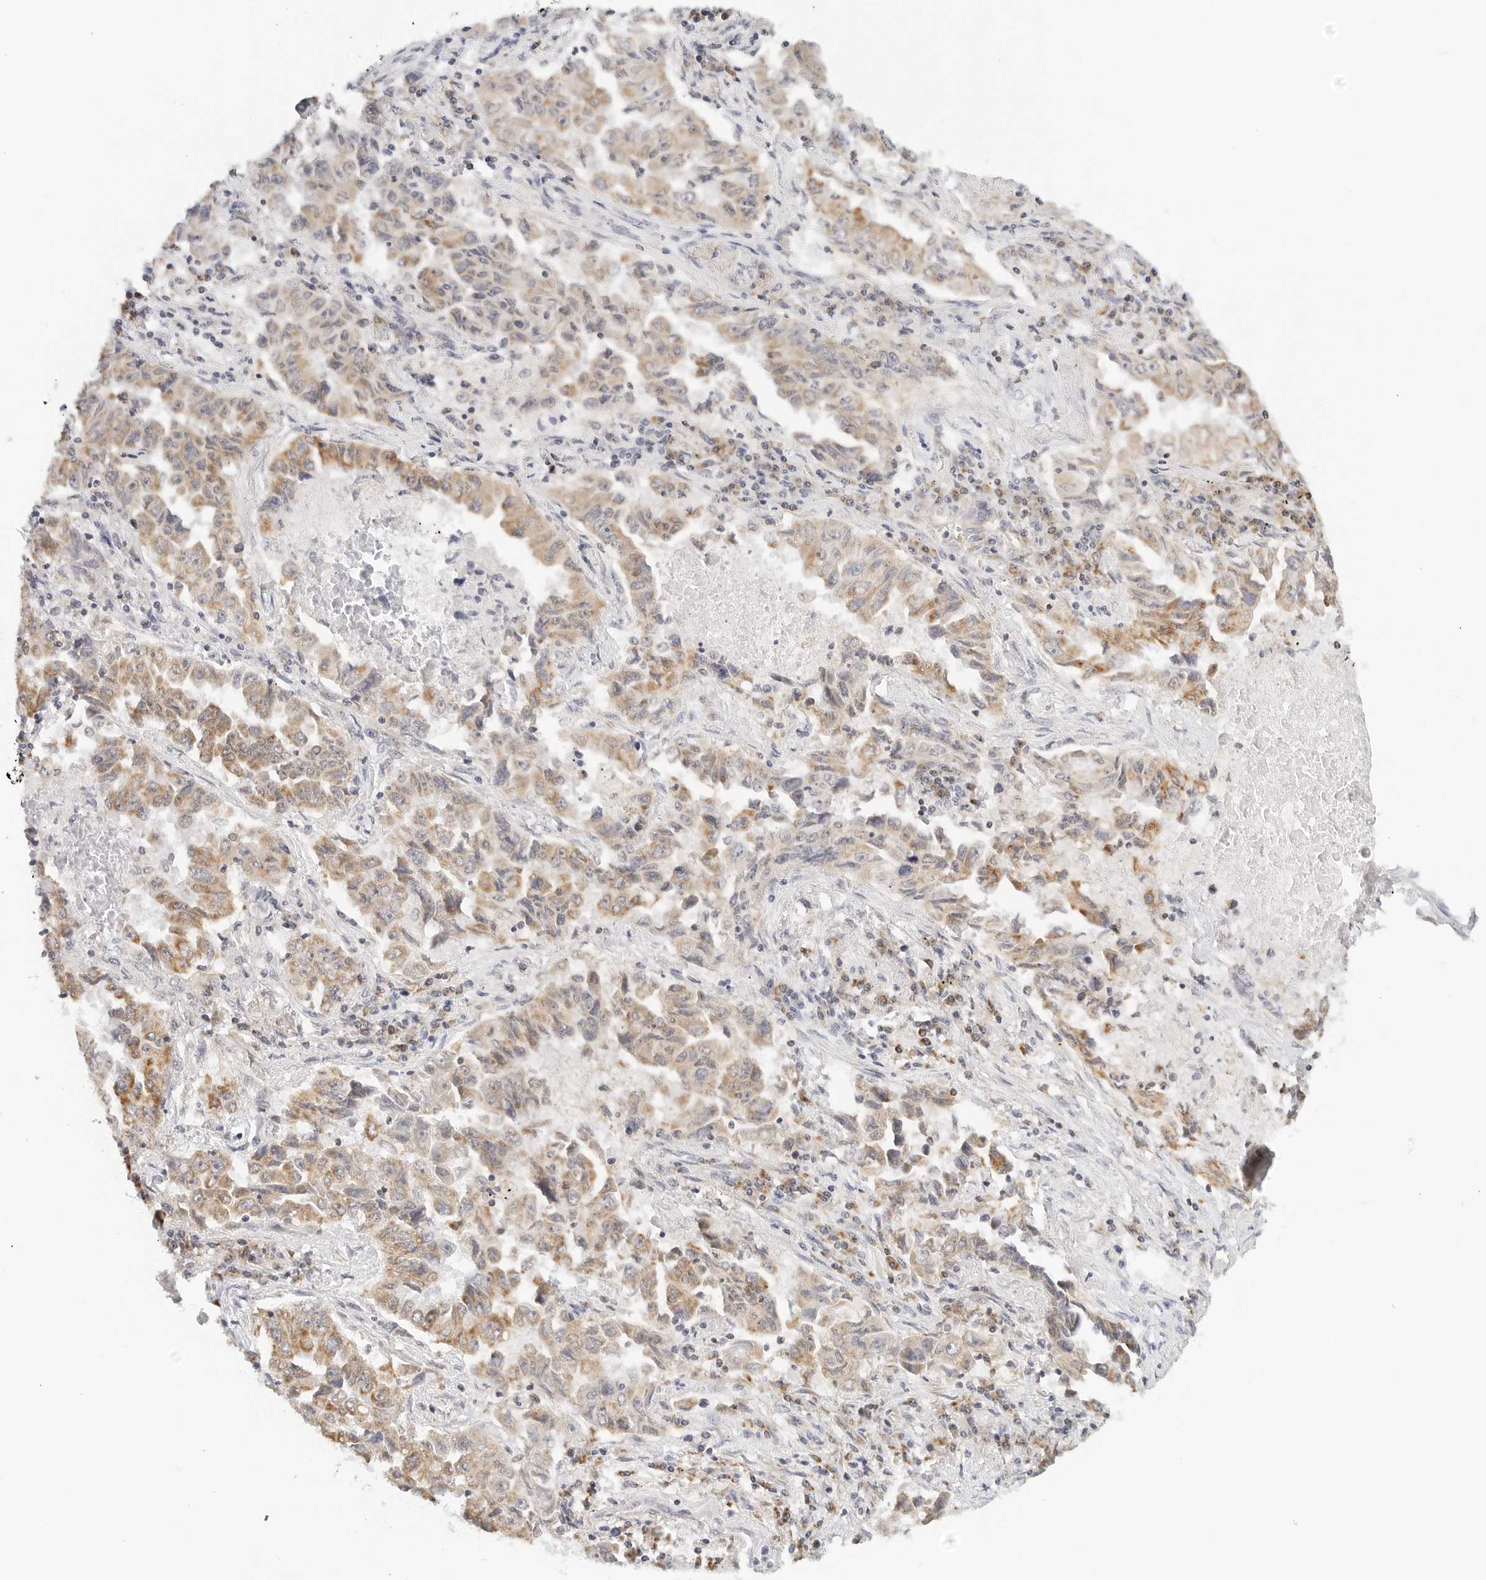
{"staining": {"intensity": "weak", "quantity": ">75%", "location": "cytoplasmic/membranous"}, "tissue": "lung cancer", "cell_type": "Tumor cells", "image_type": "cancer", "snomed": [{"axis": "morphology", "description": "Adenocarcinoma, NOS"}, {"axis": "topography", "description": "Lung"}], "caption": "Immunohistochemical staining of human lung cancer (adenocarcinoma) displays low levels of weak cytoplasmic/membranous protein positivity in approximately >75% of tumor cells.", "gene": "ATL1", "patient": {"sex": "female", "age": 51}}